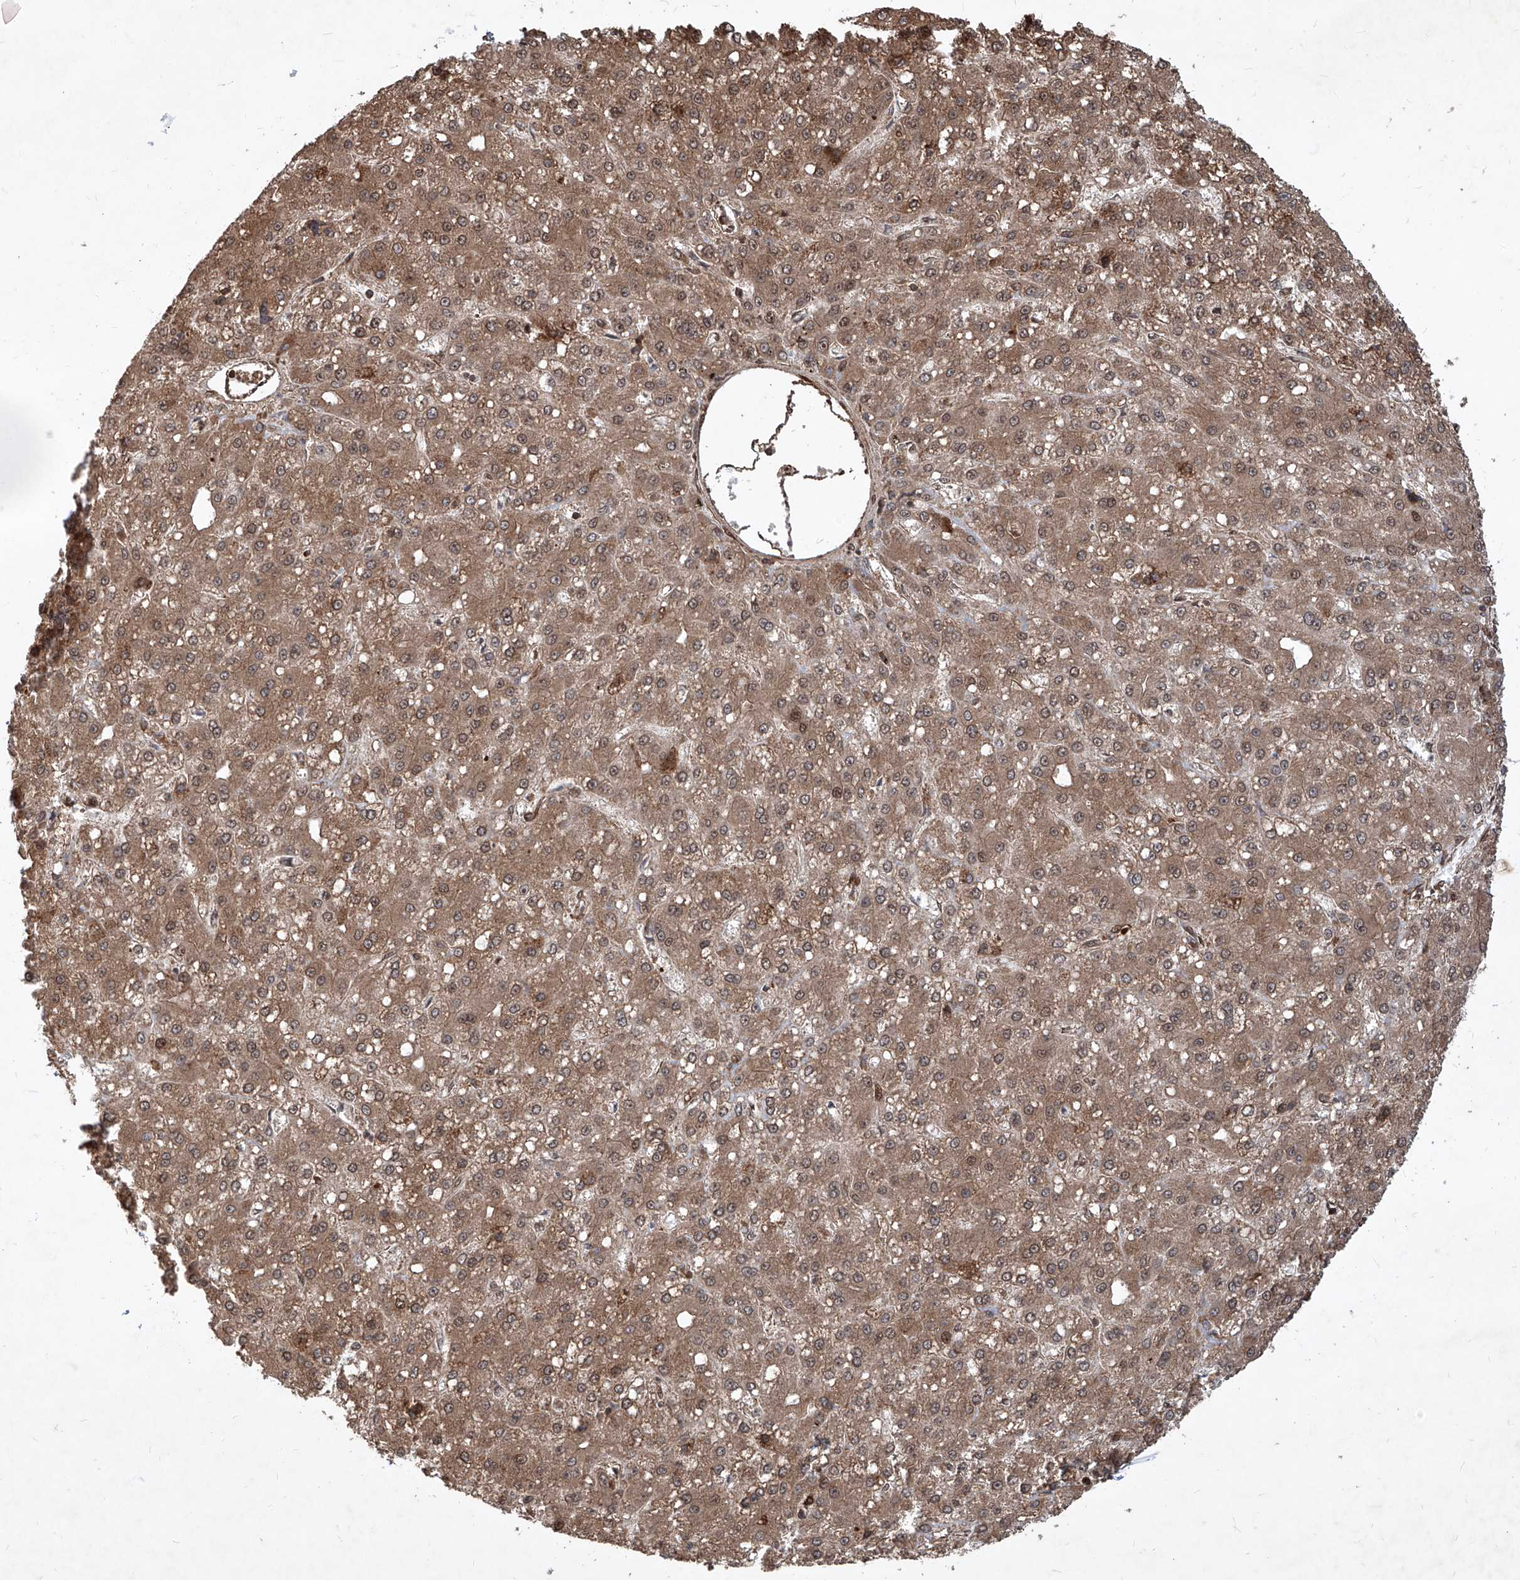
{"staining": {"intensity": "moderate", "quantity": ">75%", "location": "cytoplasmic/membranous"}, "tissue": "liver cancer", "cell_type": "Tumor cells", "image_type": "cancer", "snomed": [{"axis": "morphology", "description": "Carcinoma, Hepatocellular, NOS"}, {"axis": "topography", "description": "Liver"}], "caption": "There is medium levels of moderate cytoplasmic/membranous expression in tumor cells of liver cancer, as demonstrated by immunohistochemical staining (brown color).", "gene": "MAGED2", "patient": {"sex": "male", "age": 67}}